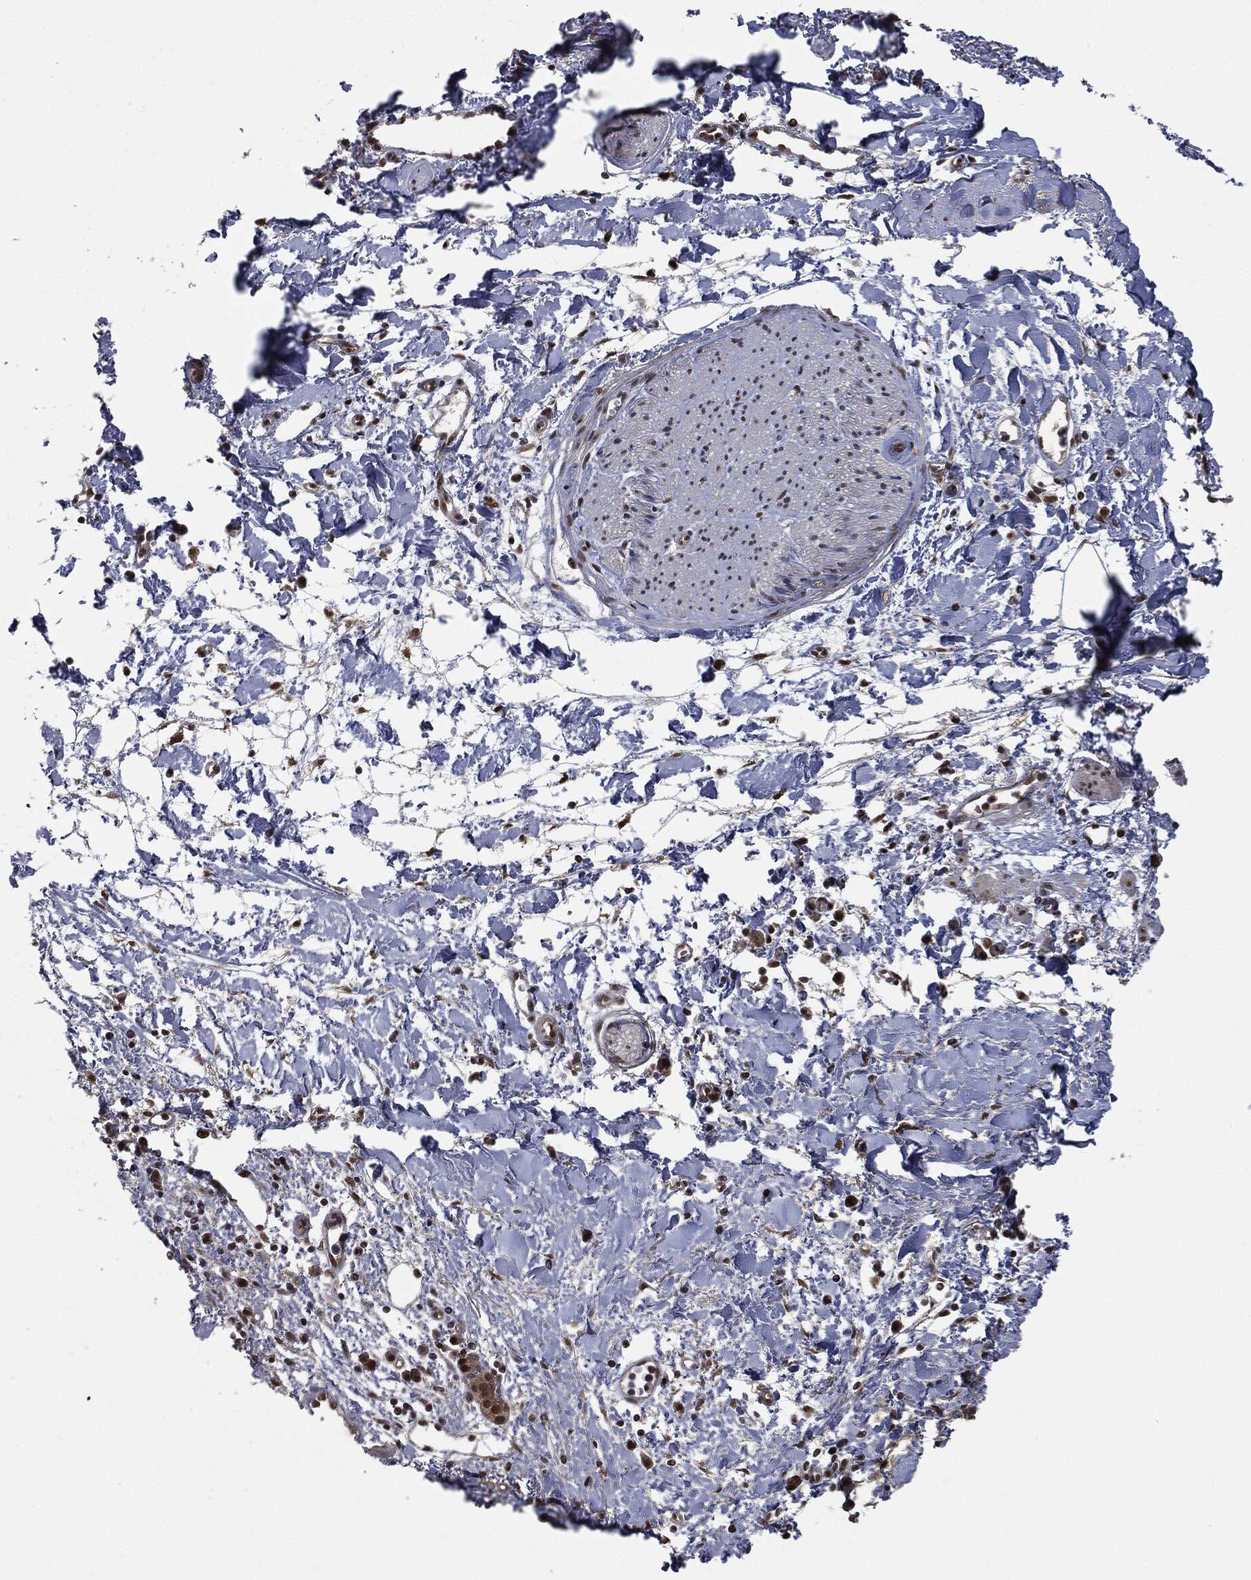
{"staining": {"intensity": "strong", "quantity": ">75%", "location": "nuclear"}, "tissue": "soft tissue", "cell_type": "Fibroblasts", "image_type": "normal", "snomed": [{"axis": "morphology", "description": "Normal tissue, NOS"}, {"axis": "morphology", "description": "Adenocarcinoma, NOS"}, {"axis": "topography", "description": "Pancreas"}, {"axis": "topography", "description": "Peripheral nerve tissue"}], "caption": "Immunohistochemistry (IHC) staining of normal soft tissue, which reveals high levels of strong nuclear positivity in approximately >75% of fibroblasts indicating strong nuclear protein positivity. The staining was performed using DAB (3,3'-diaminobenzidine) (brown) for protein detection and nuclei were counterstained in hematoxylin (blue).", "gene": "SHLD2", "patient": {"sex": "male", "age": 61}}